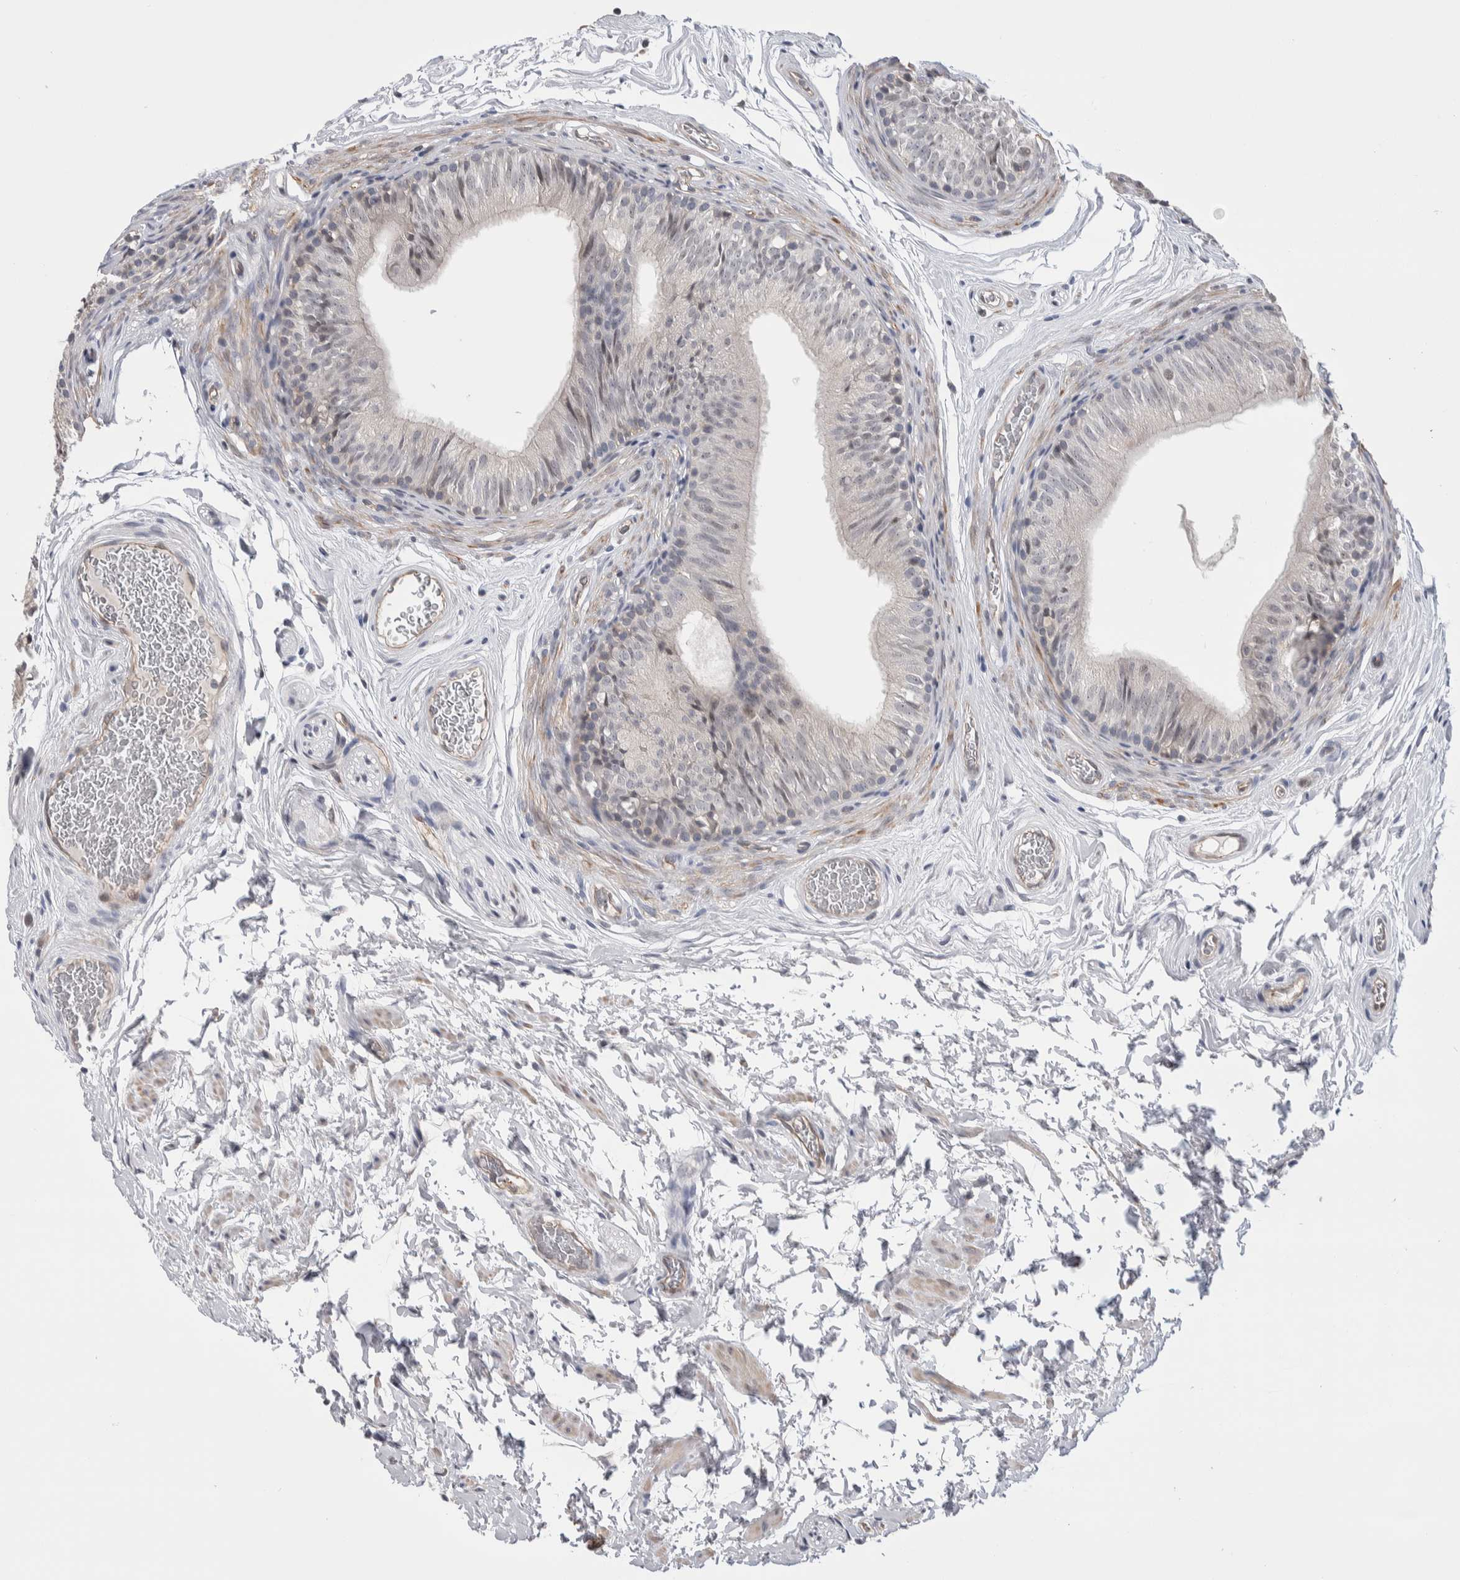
{"staining": {"intensity": "weak", "quantity": "<25%", "location": "nuclear"}, "tissue": "epididymis", "cell_type": "Glandular cells", "image_type": "normal", "snomed": [{"axis": "morphology", "description": "Normal tissue, NOS"}, {"axis": "topography", "description": "Epididymis"}], "caption": "This is a micrograph of immunohistochemistry (IHC) staining of unremarkable epididymis, which shows no positivity in glandular cells.", "gene": "ZBTB49", "patient": {"sex": "male", "age": 36}}